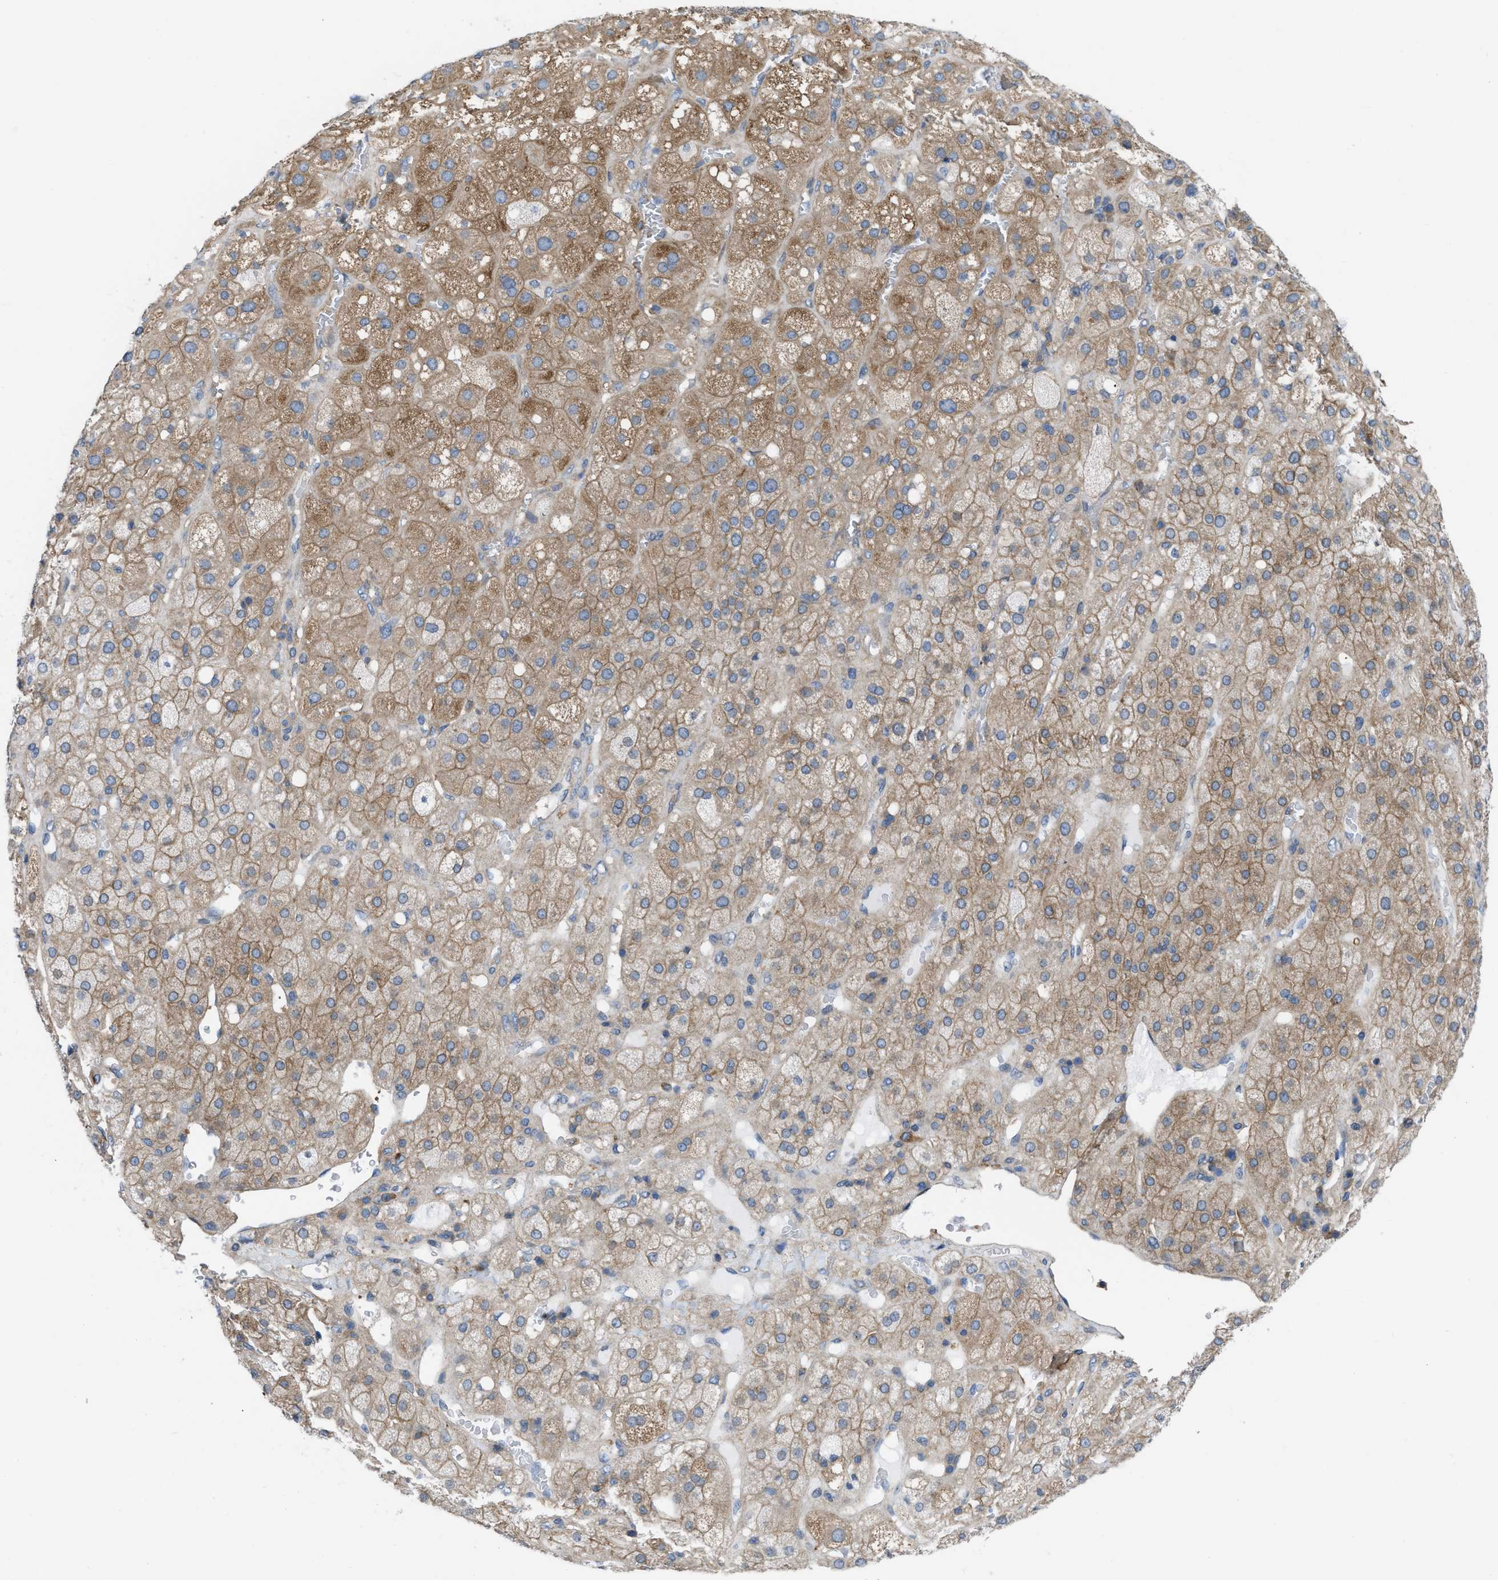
{"staining": {"intensity": "moderate", "quantity": ">75%", "location": "cytoplasmic/membranous"}, "tissue": "adrenal gland", "cell_type": "Glandular cells", "image_type": "normal", "snomed": [{"axis": "morphology", "description": "Normal tissue, NOS"}, {"axis": "topography", "description": "Adrenal gland"}], "caption": "Immunohistochemical staining of unremarkable human adrenal gland exhibits >75% levels of moderate cytoplasmic/membranous protein positivity in about >75% of glandular cells.", "gene": "MYO18A", "patient": {"sex": "female", "age": 47}}